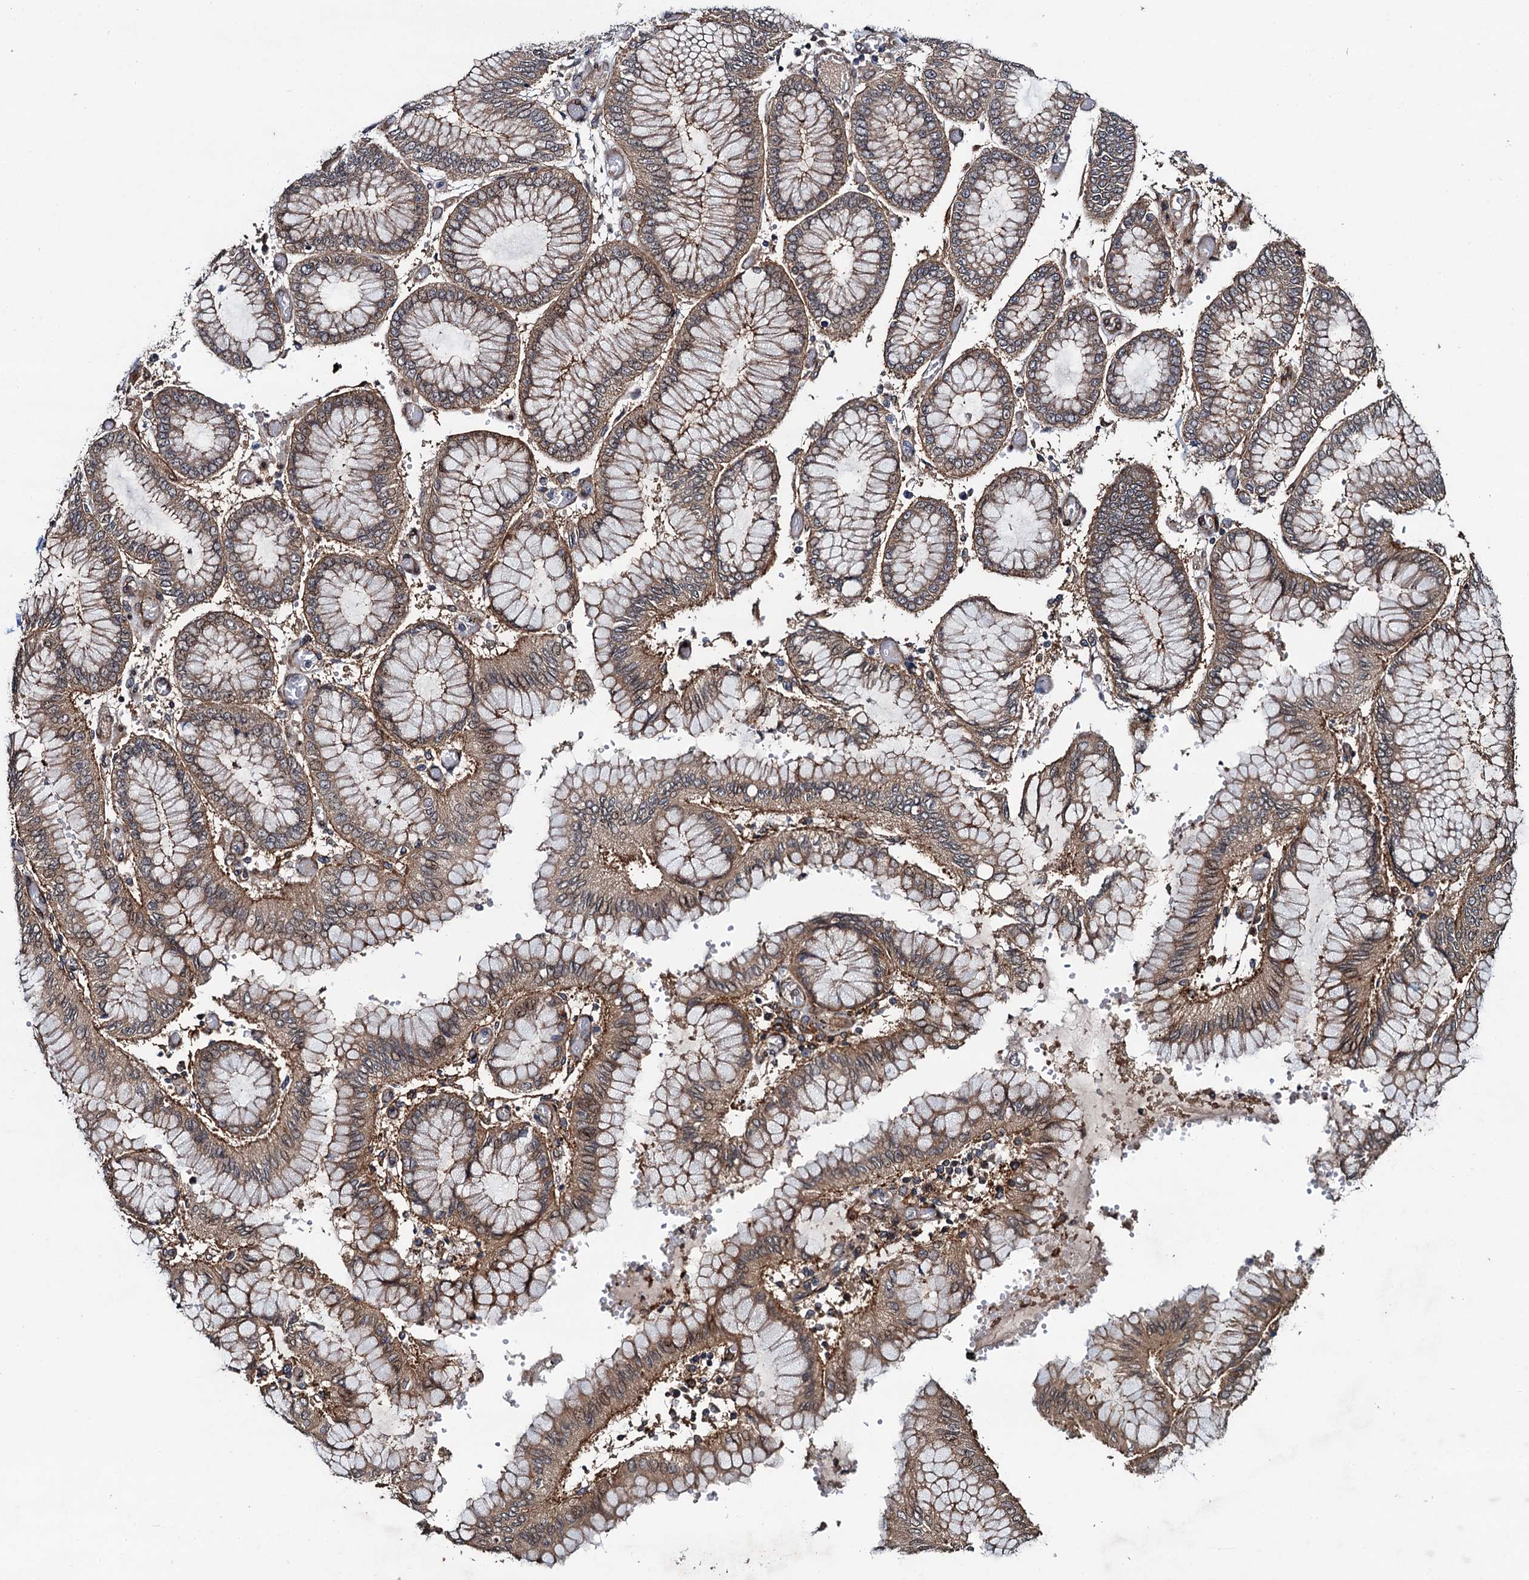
{"staining": {"intensity": "moderate", "quantity": ">75%", "location": "cytoplasmic/membranous"}, "tissue": "stomach cancer", "cell_type": "Tumor cells", "image_type": "cancer", "snomed": [{"axis": "morphology", "description": "Adenocarcinoma, NOS"}, {"axis": "topography", "description": "Stomach"}], "caption": "Moderate cytoplasmic/membranous expression for a protein is appreciated in about >75% of tumor cells of adenocarcinoma (stomach) using immunohistochemistry (IHC).", "gene": "RHOBTB1", "patient": {"sex": "male", "age": 76}}